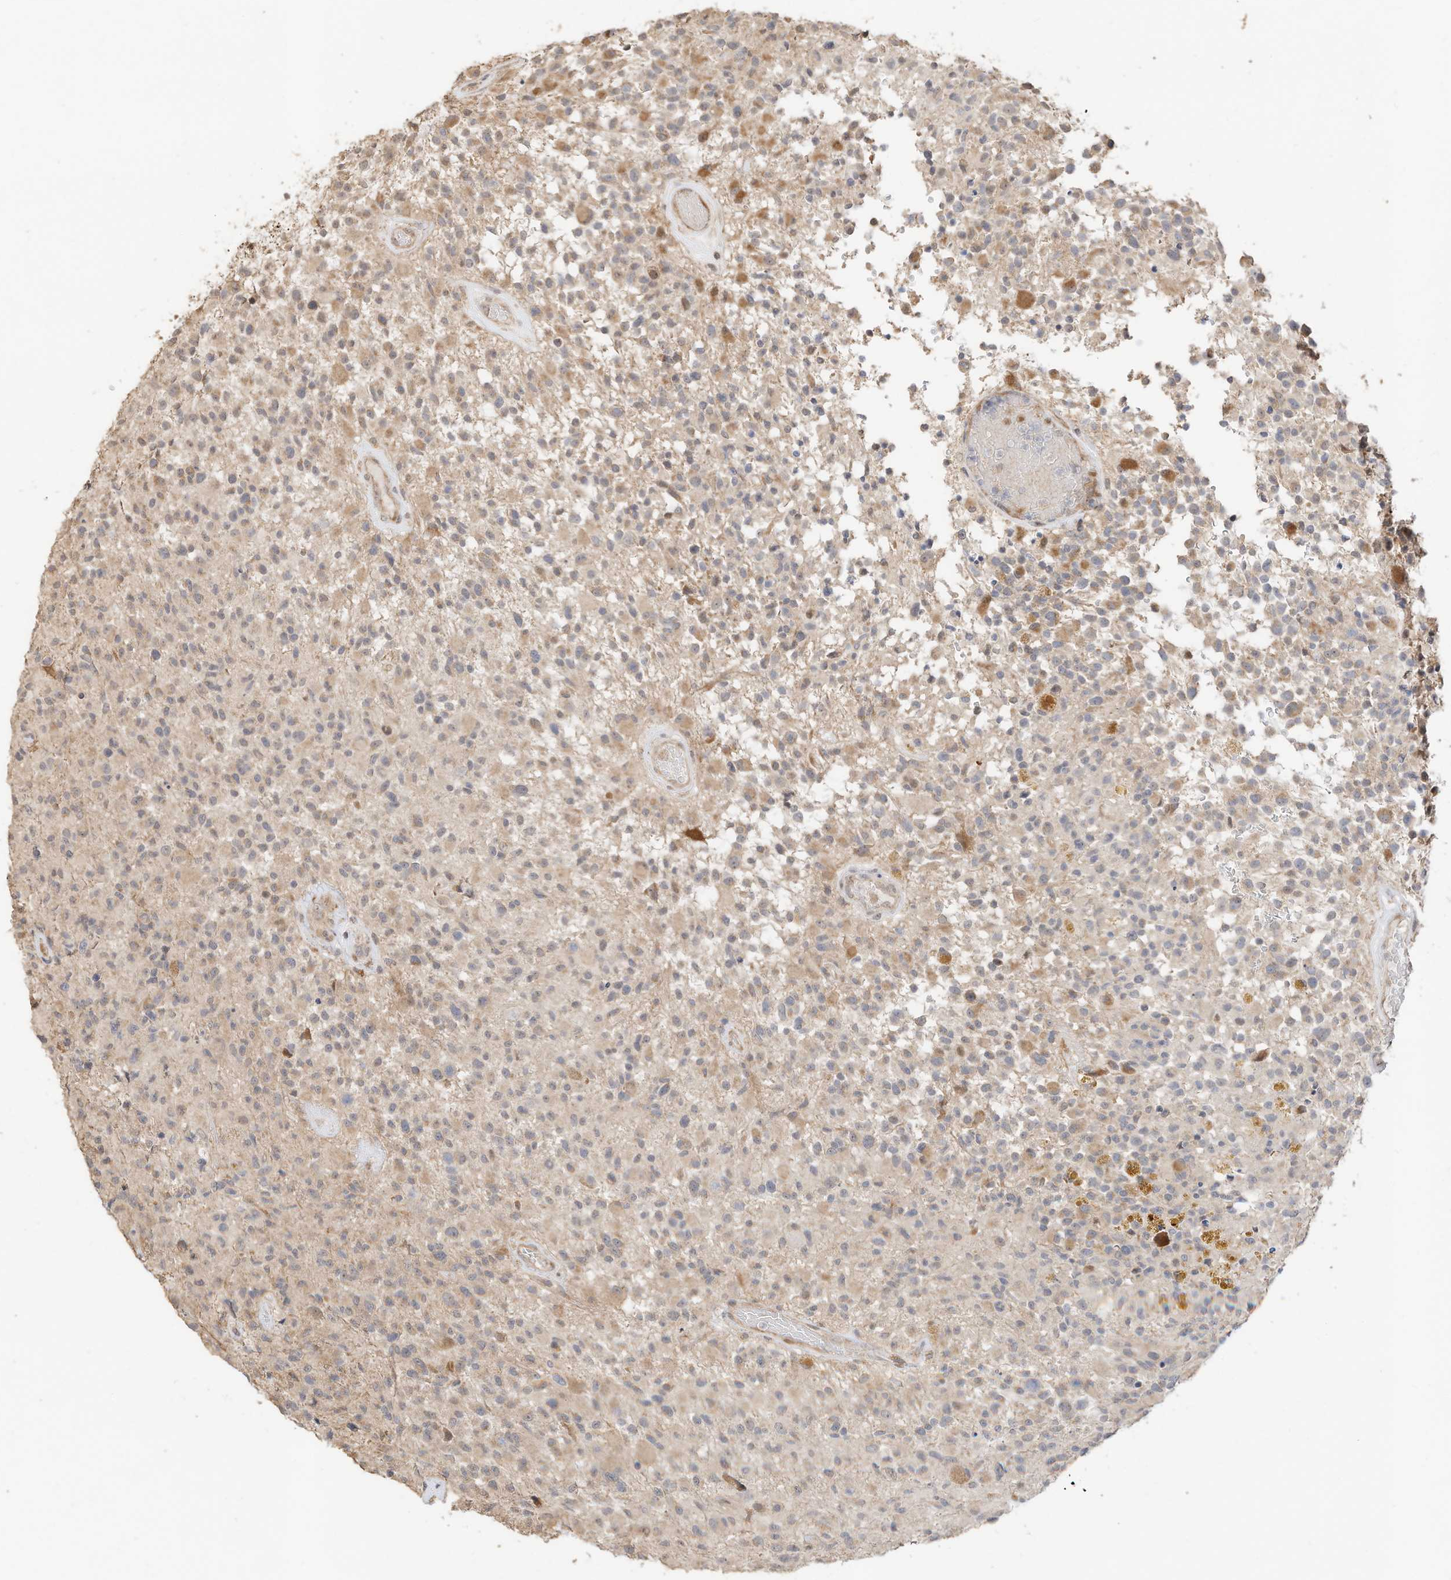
{"staining": {"intensity": "negative", "quantity": "none", "location": "none"}, "tissue": "glioma", "cell_type": "Tumor cells", "image_type": "cancer", "snomed": [{"axis": "morphology", "description": "Glioma, malignant, High grade"}, {"axis": "morphology", "description": "Glioblastoma, NOS"}, {"axis": "topography", "description": "Brain"}], "caption": "IHC micrograph of glioblastoma stained for a protein (brown), which exhibits no positivity in tumor cells.", "gene": "CAGE1", "patient": {"sex": "male", "age": 60}}